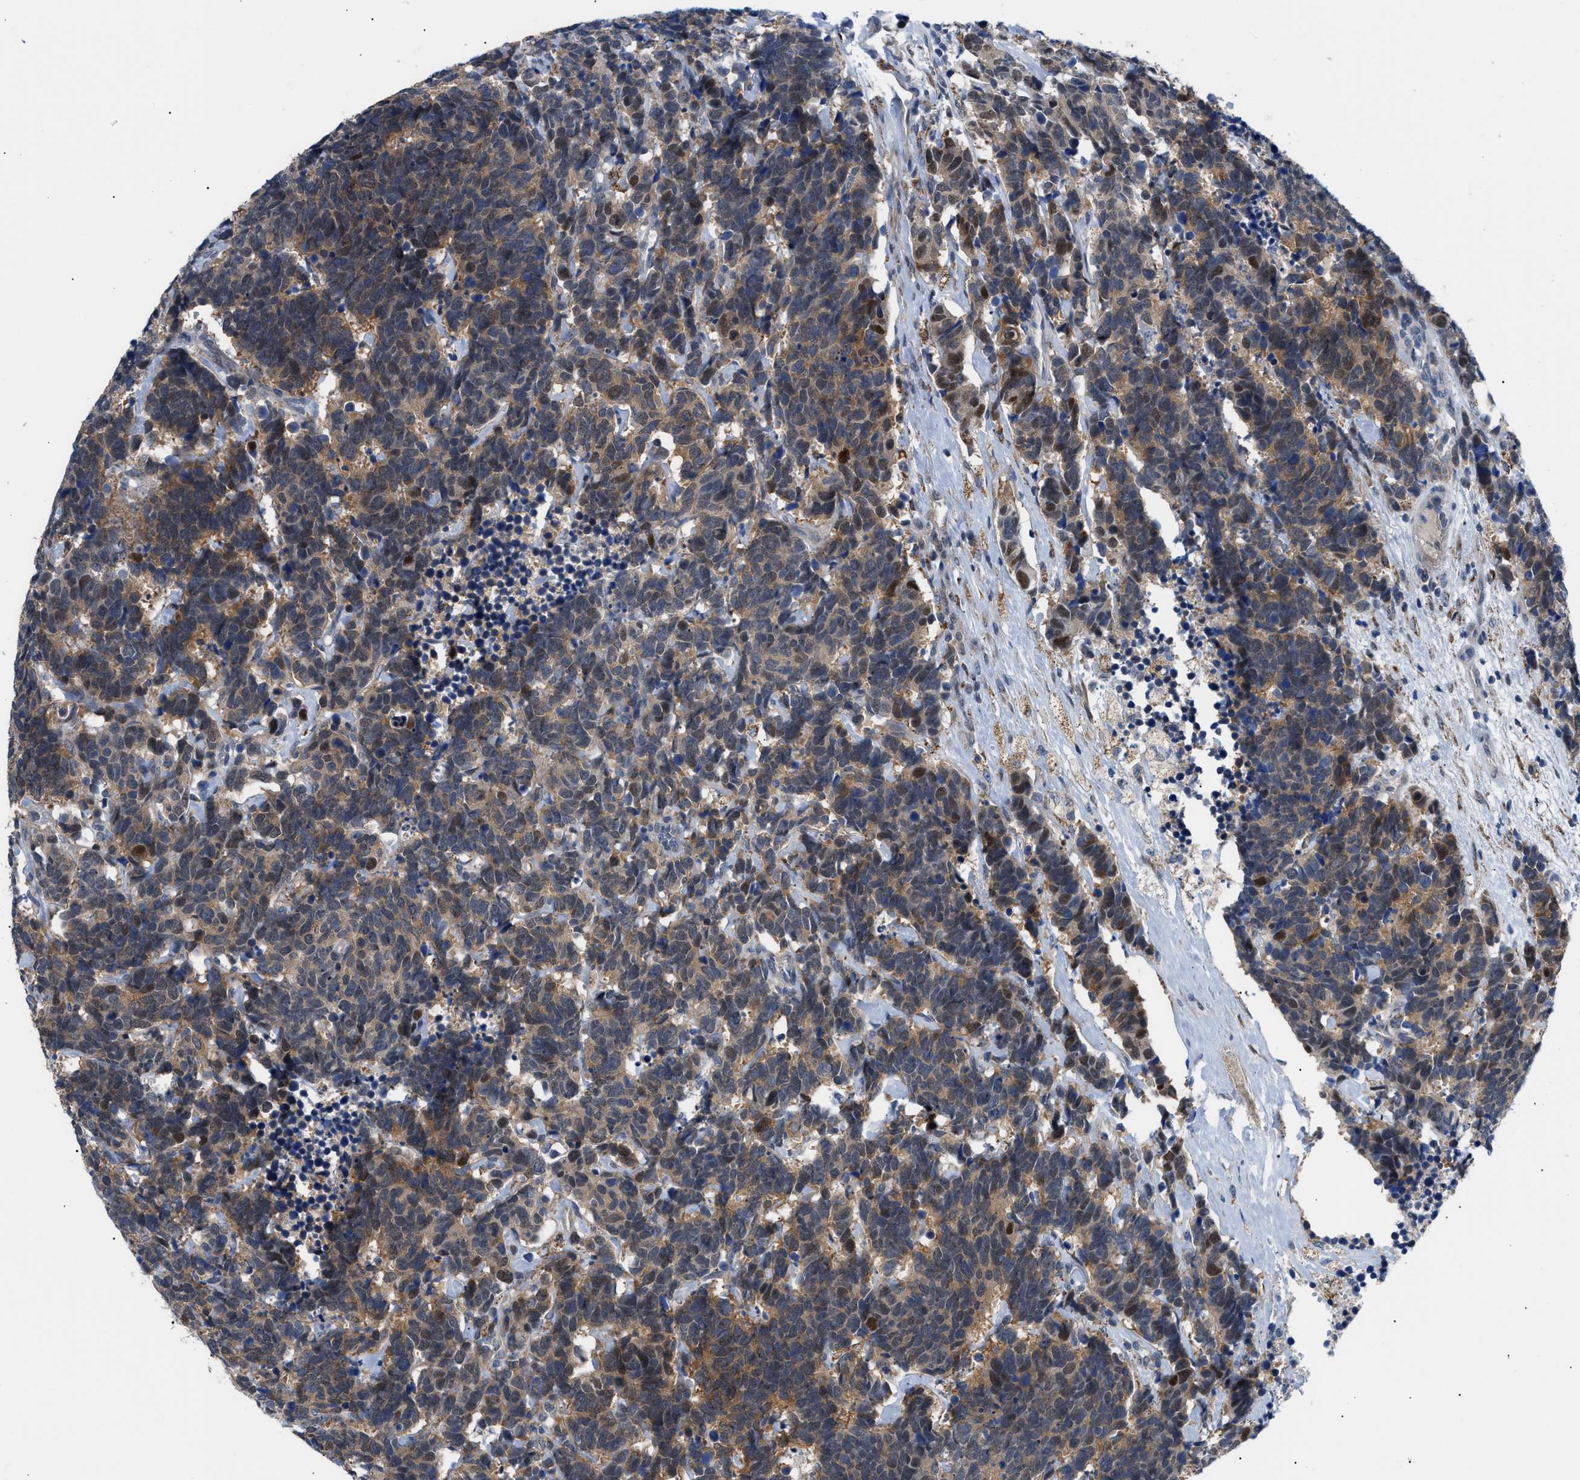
{"staining": {"intensity": "moderate", "quantity": ">75%", "location": "cytoplasmic/membranous,nuclear"}, "tissue": "carcinoid", "cell_type": "Tumor cells", "image_type": "cancer", "snomed": [{"axis": "morphology", "description": "Carcinoma, NOS"}, {"axis": "morphology", "description": "Carcinoid, malignant, NOS"}, {"axis": "topography", "description": "Urinary bladder"}], "caption": "Immunohistochemical staining of carcinoid shows moderate cytoplasmic/membranous and nuclear protein staining in about >75% of tumor cells.", "gene": "TMEM45B", "patient": {"sex": "male", "age": 57}}